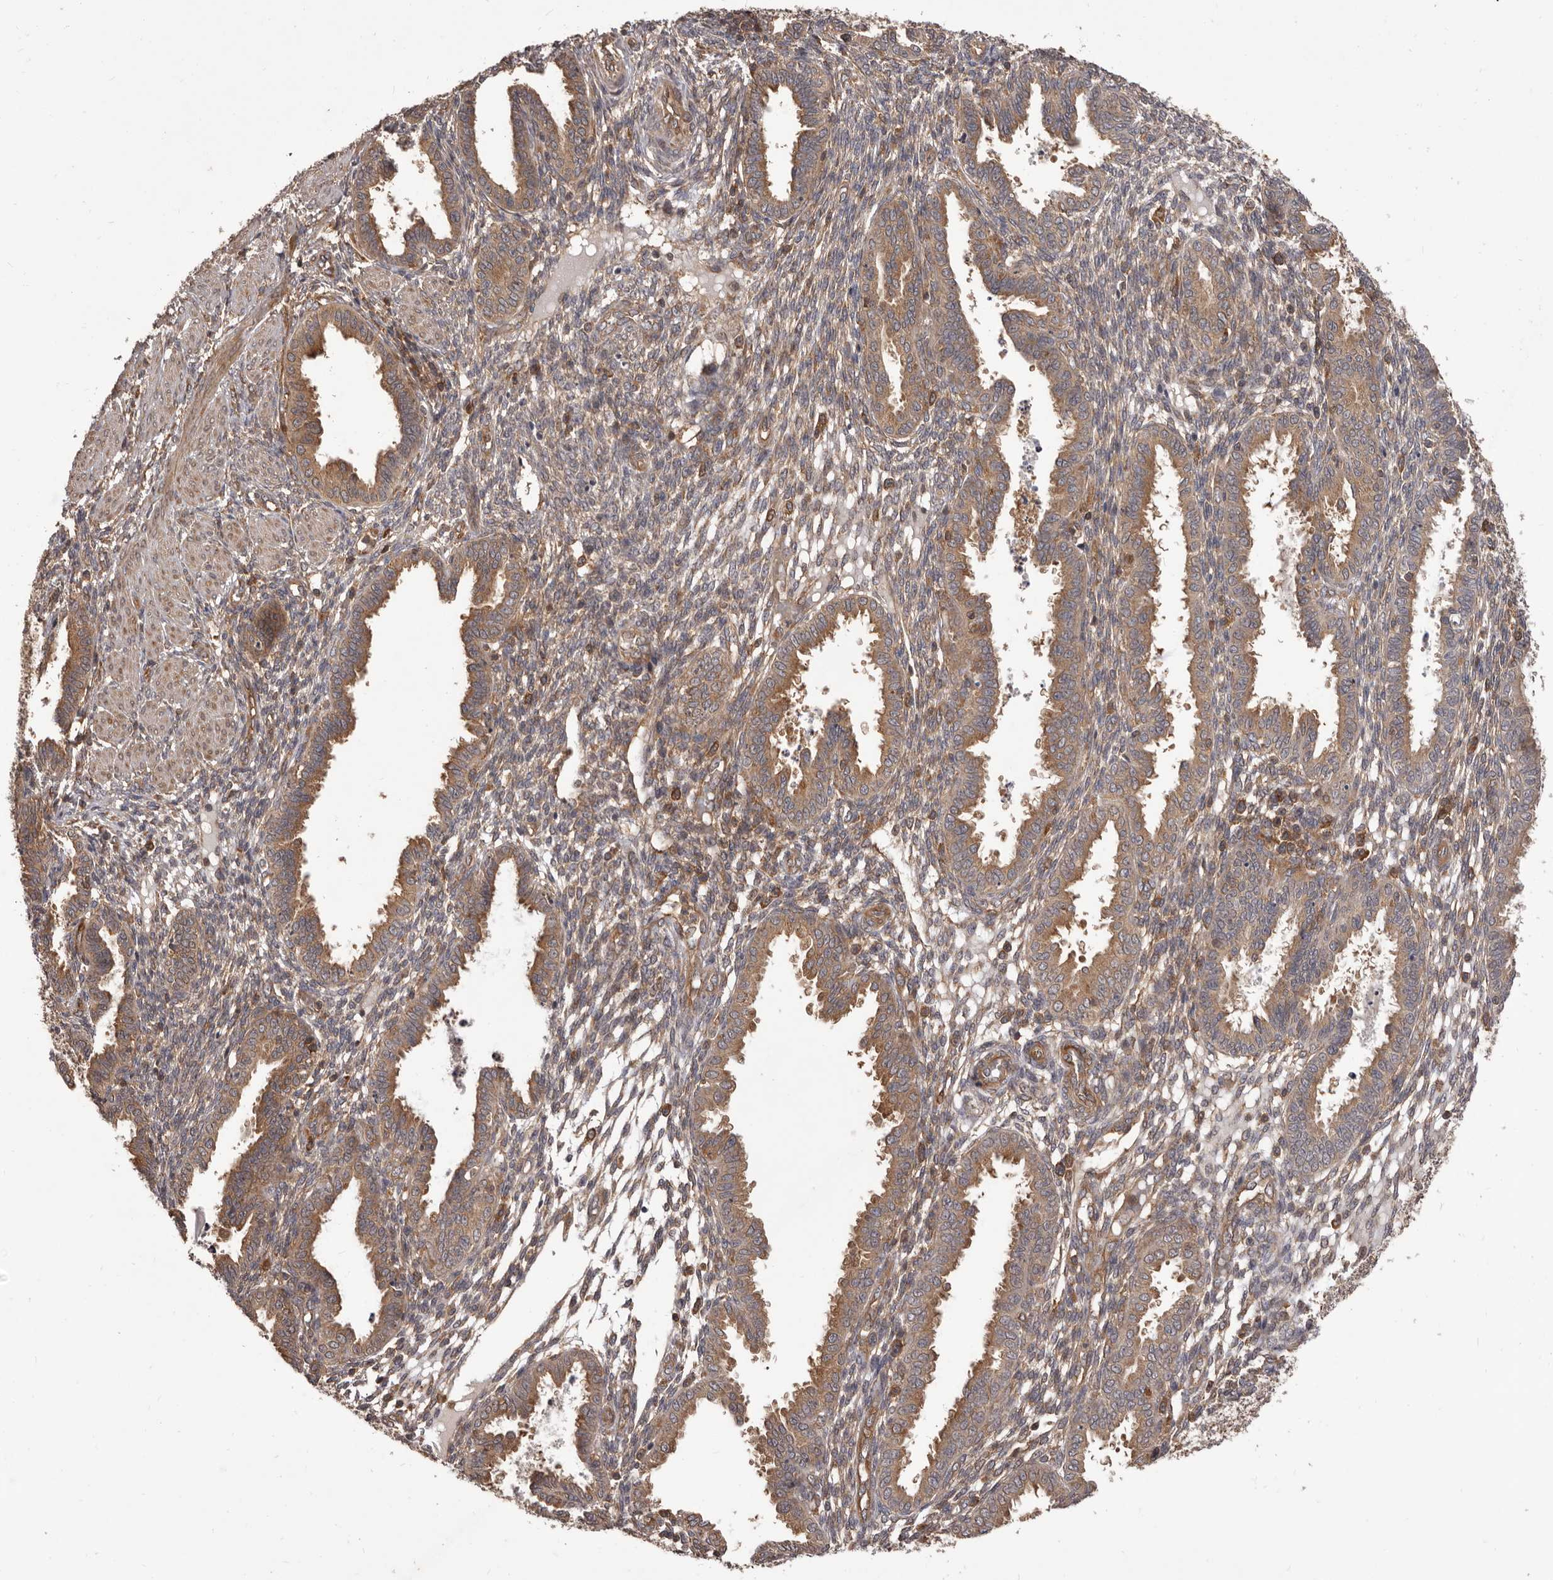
{"staining": {"intensity": "moderate", "quantity": "25%-75%", "location": "cytoplasmic/membranous"}, "tissue": "endometrium", "cell_type": "Cells in endometrial stroma", "image_type": "normal", "snomed": [{"axis": "morphology", "description": "Normal tissue, NOS"}, {"axis": "topography", "description": "Endometrium"}], "caption": "Brown immunohistochemical staining in unremarkable endometrium exhibits moderate cytoplasmic/membranous staining in approximately 25%-75% of cells in endometrial stroma.", "gene": "HBS1L", "patient": {"sex": "female", "age": 33}}